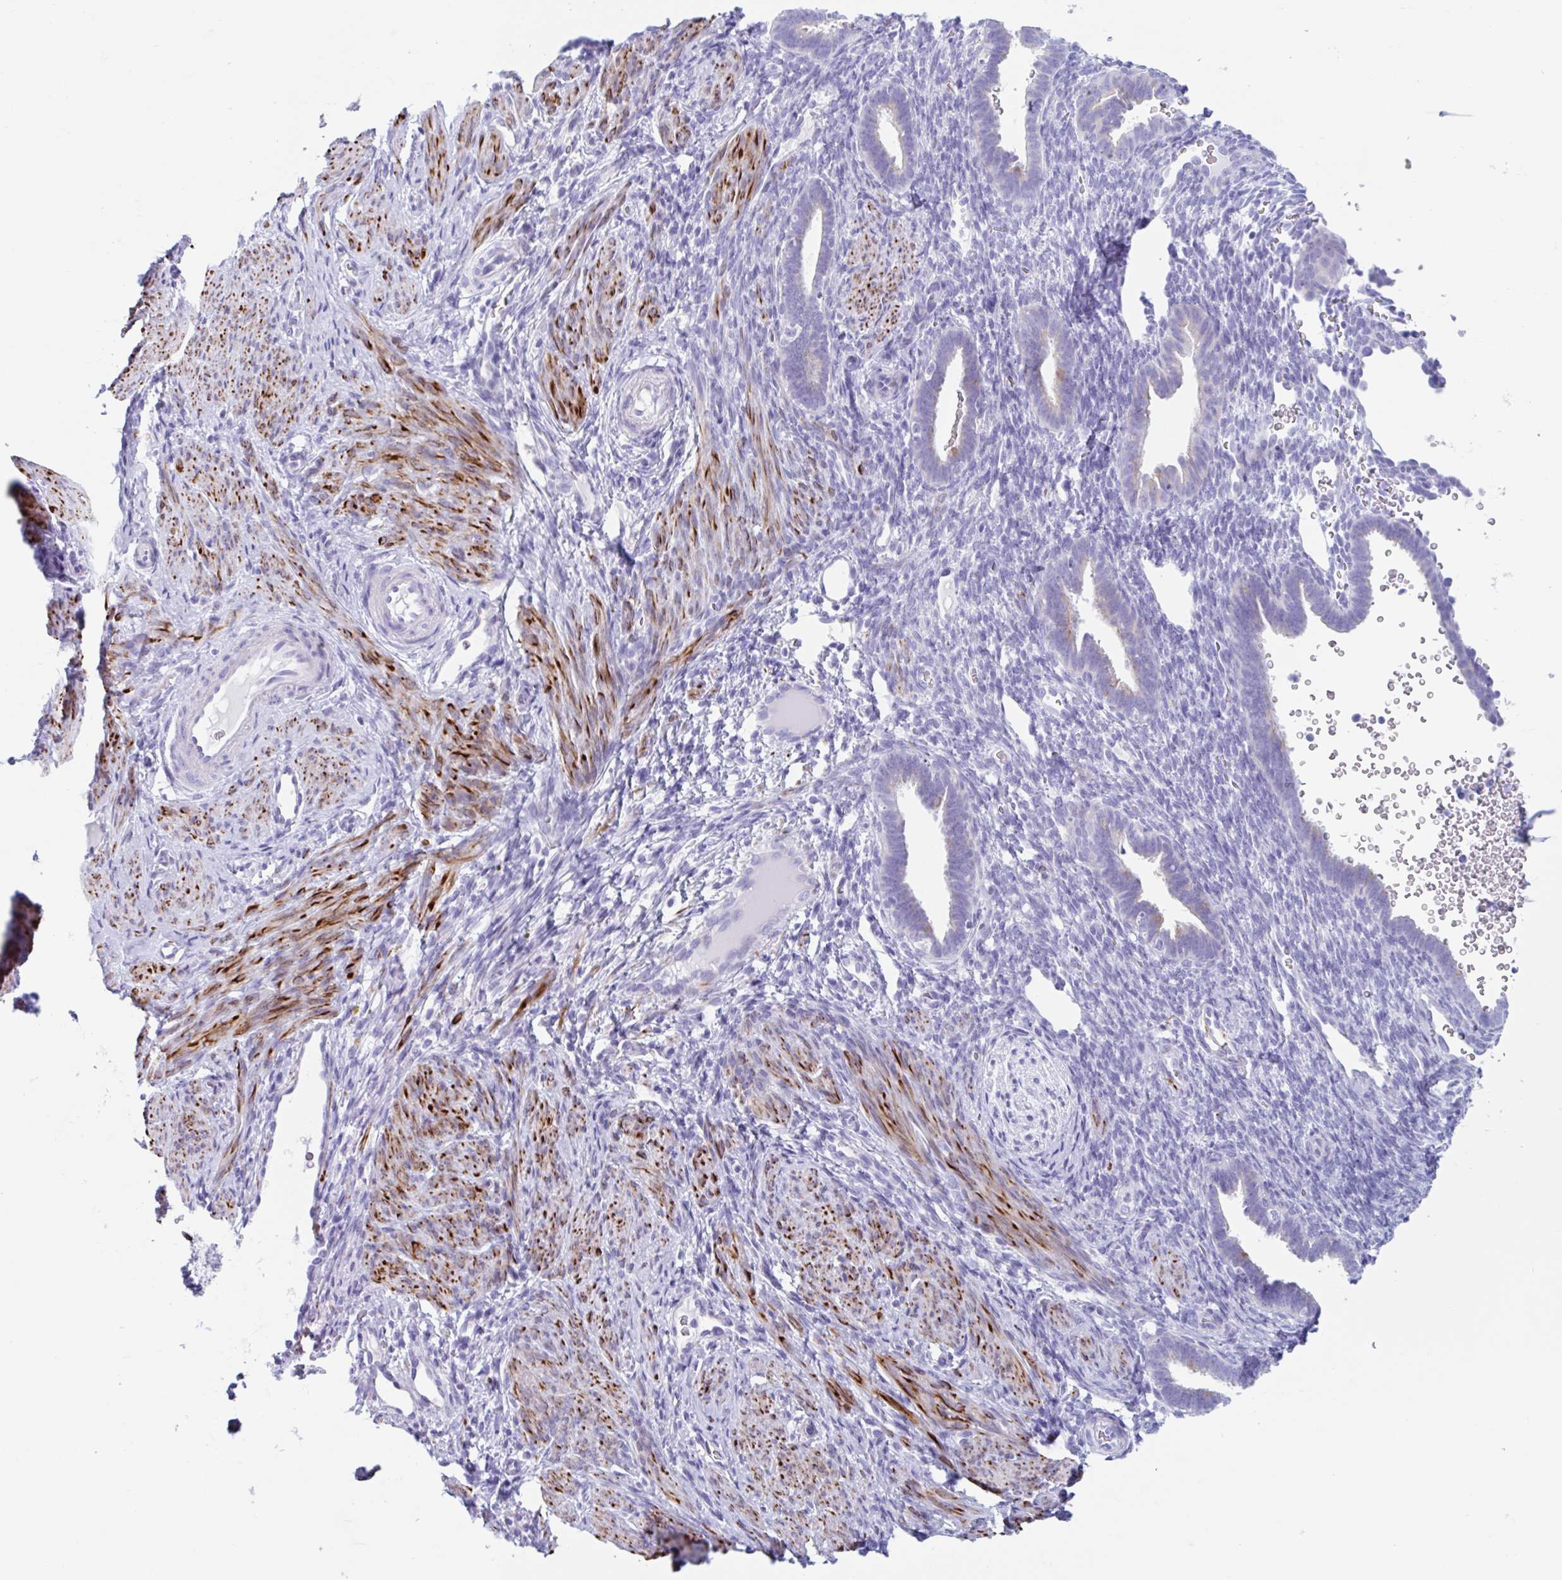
{"staining": {"intensity": "negative", "quantity": "none", "location": "none"}, "tissue": "endometrium", "cell_type": "Cells in endometrial stroma", "image_type": "normal", "snomed": [{"axis": "morphology", "description": "Normal tissue, NOS"}, {"axis": "topography", "description": "Endometrium"}], "caption": "DAB (3,3'-diaminobenzidine) immunohistochemical staining of benign human endometrium displays no significant positivity in cells in endometrial stroma. Nuclei are stained in blue.", "gene": "CPTP", "patient": {"sex": "female", "age": 34}}